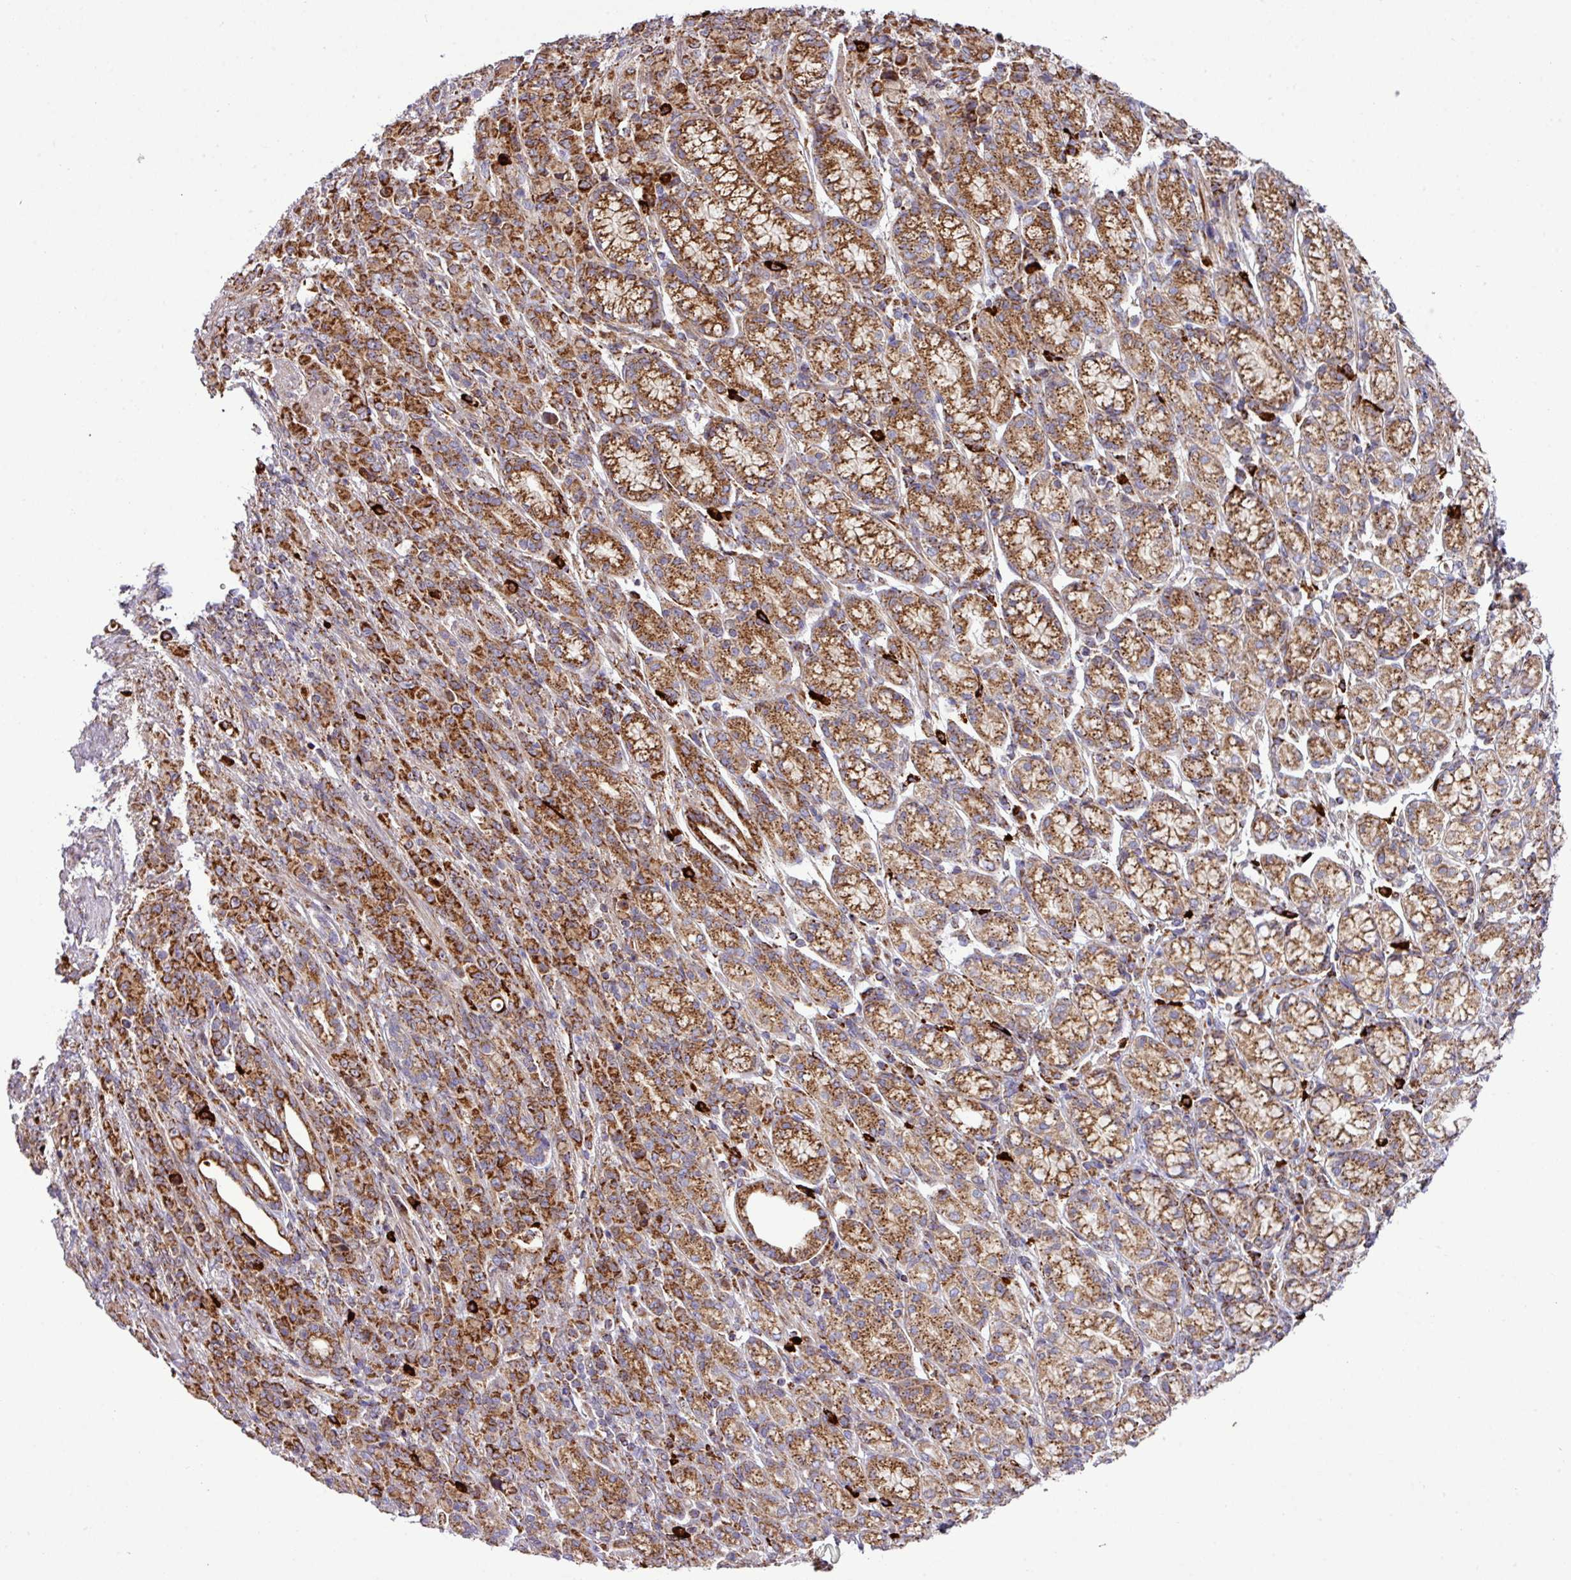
{"staining": {"intensity": "strong", "quantity": ">75%", "location": "cytoplasmic/membranous"}, "tissue": "stomach cancer", "cell_type": "Tumor cells", "image_type": "cancer", "snomed": [{"axis": "morphology", "description": "Adenocarcinoma, NOS"}, {"axis": "topography", "description": "Stomach"}], "caption": "Immunohistochemical staining of human adenocarcinoma (stomach) displays high levels of strong cytoplasmic/membranous protein positivity in approximately >75% of tumor cells.", "gene": "ZNF569", "patient": {"sex": "female", "age": 79}}